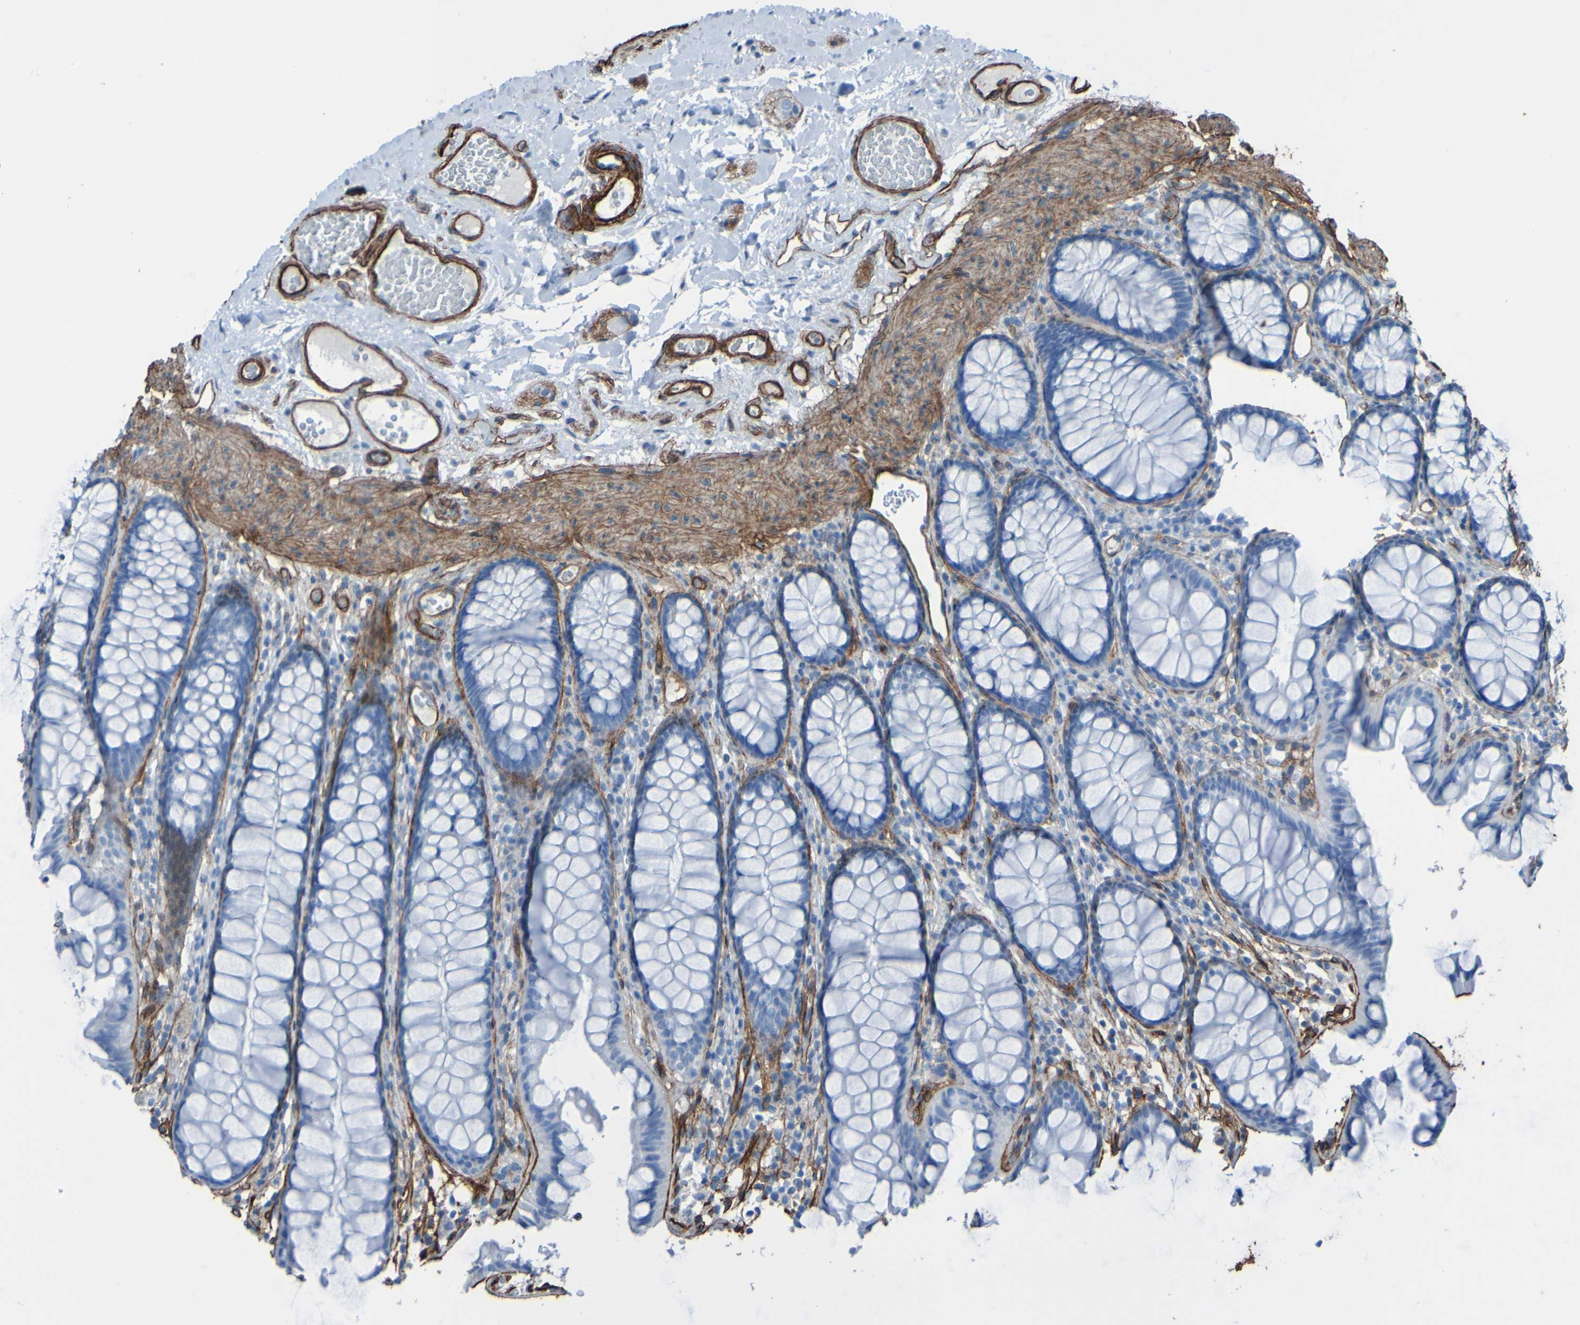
{"staining": {"intensity": "strong", "quantity": ">75%", "location": "cytoplasmic/membranous"}, "tissue": "colon", "cell_type": "Endothelial cells", "image_type": "normal", "snomed": [{"axis": "morphology", "description": "Normal tissue, NOS"}, {"axis": "topography", "description": "Colon"}], "caption": "Brown immunohistochemical staining in normal colon displays strong cytoplasmic/membranous staining in about >75% of endothelial cells.", "gene": "COL4A2", "patient": {"sex": "female", "age": 55}}